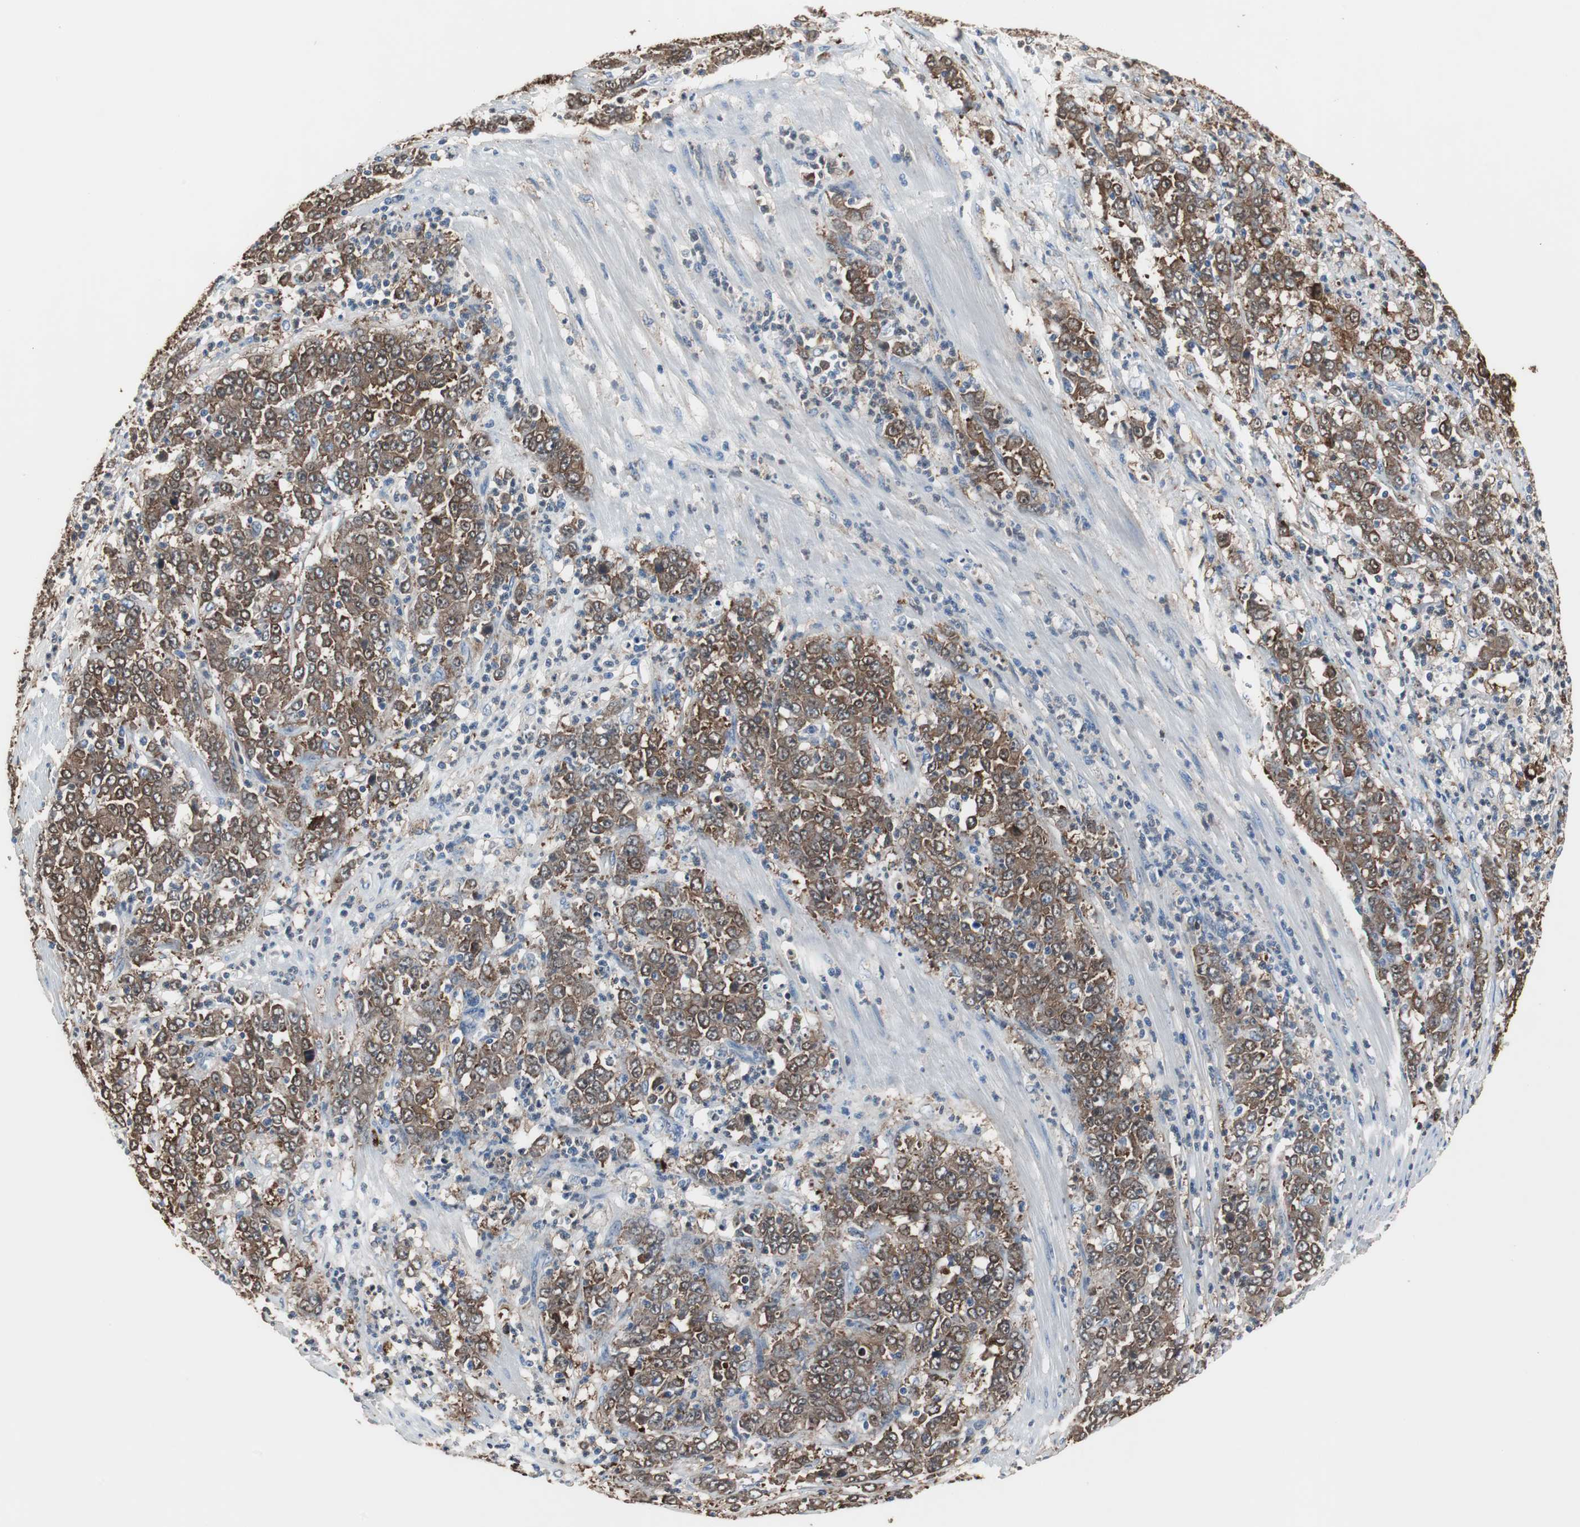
{"staining": {"intensity": "moderate", "quantity": ">75%", "location": "cytoplasmic/membranous"}, "tissue": "stomach cancer", "cell_type": "Tumor cells", "image_type": "cancer", "snomed": [{"axis": "morphology", "description": "Adenocarcinoma, NOS"}, {"axis": "topography", "description": "Stomach, lower"}], "caption": "Stomach adenocarcinoma stained for a protein demonstrates moderate cytoplasmic/membranous positivity in tumor cells.", "gene": "ANXA4", "patient": {"sex": "female", "age": 71}}